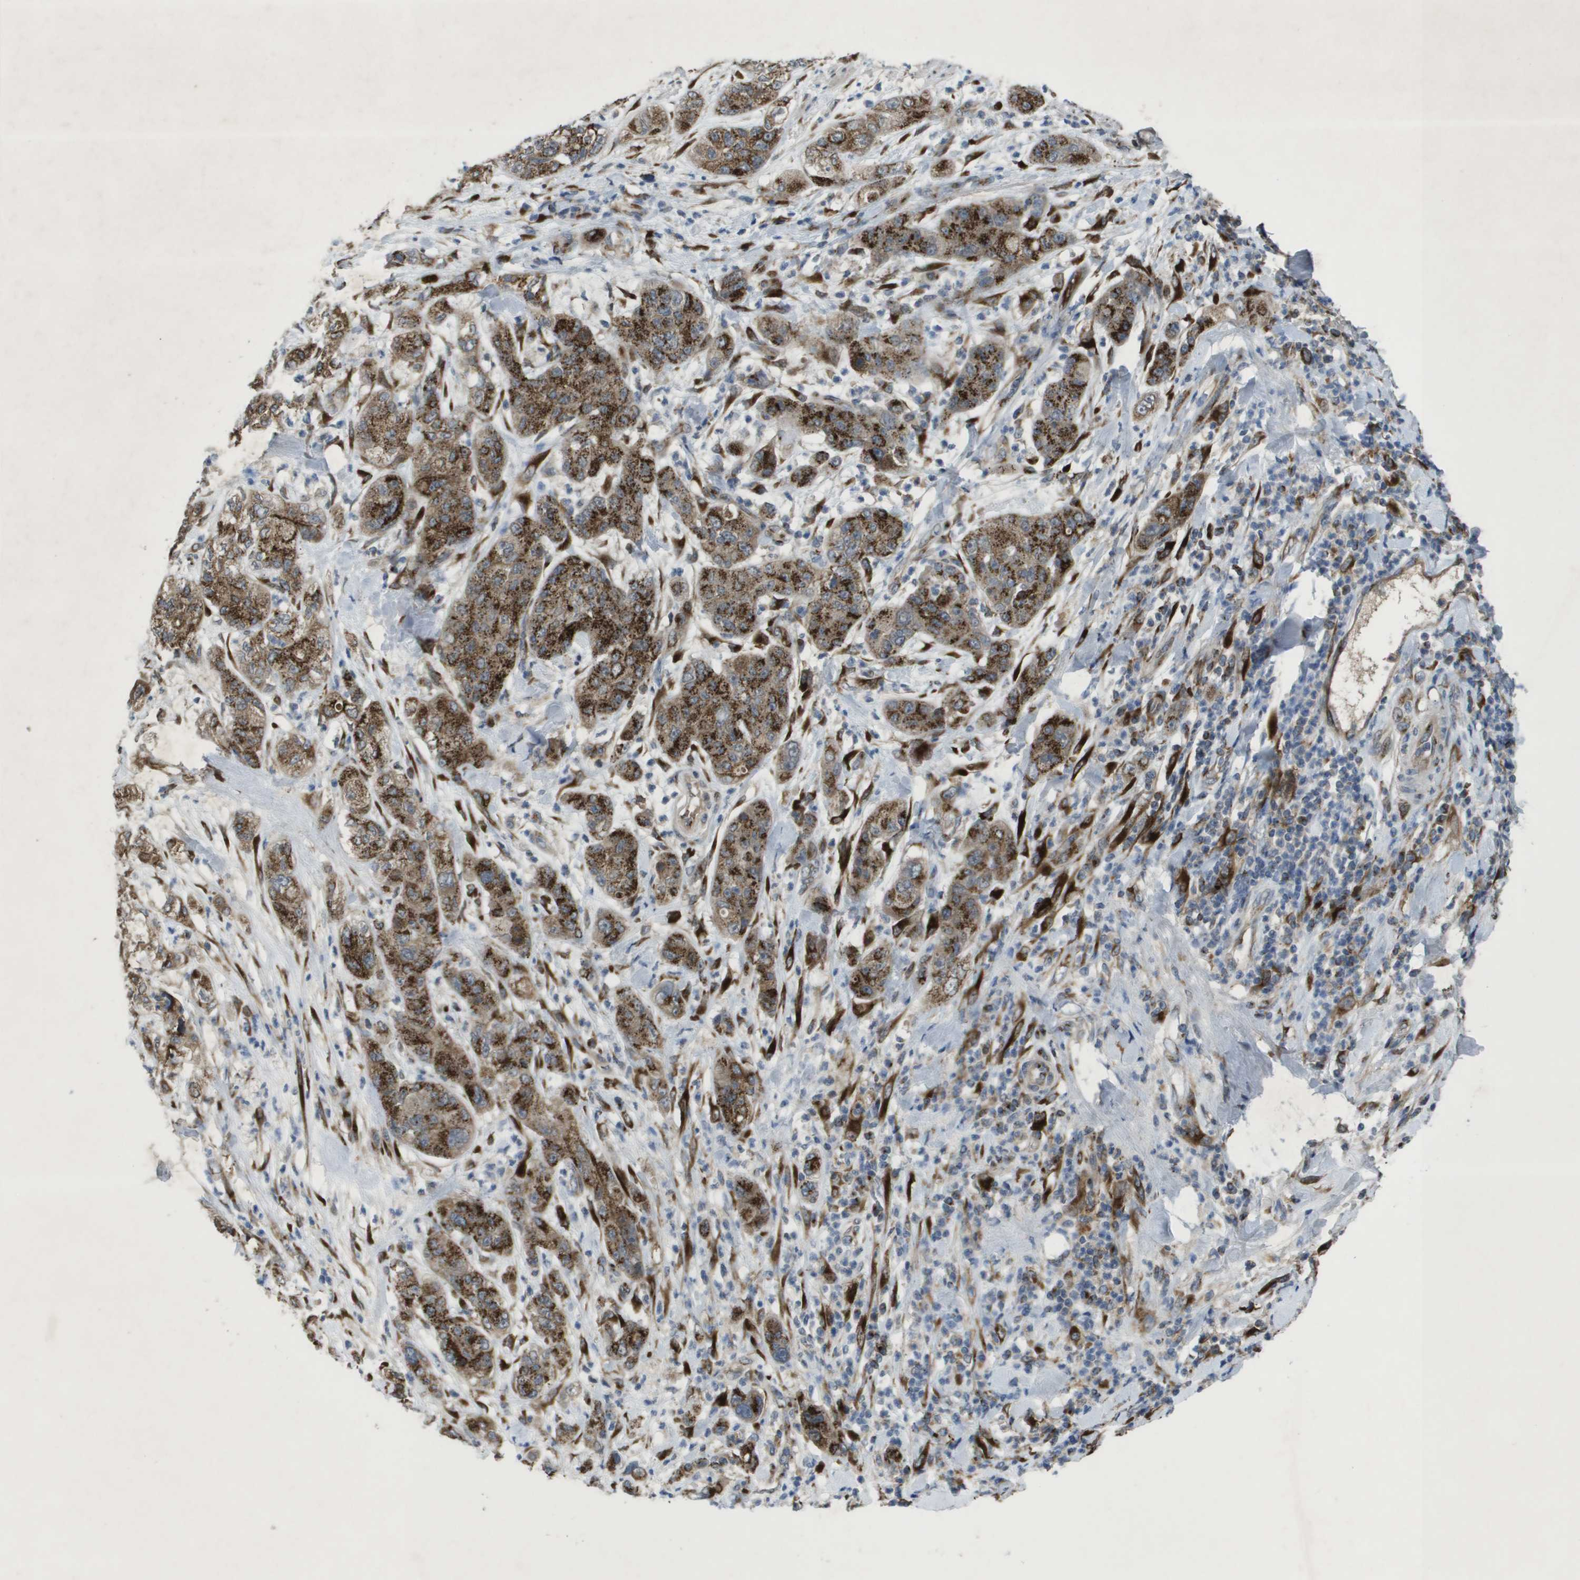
{"staining": {"intensity": "moderate", "quantity": ">75%", "location": "cytoplasmic/membranous"}, "tissue": "pancreatic cancer", "cell_type": "Tumor cells", "image_type": "cancer", "snomed": [{"axis": "morphology", "description": "Adenocarcinoma, NOS"}, {"axis": "topography", "description": "Pancreas"}], "caption": "Pancreatic cancer was stained to show a protein in brown. There is medium levels of moderate cytoplasmic/membranous positivity in about >75% of tumor cells.", "gene": "QSOX2", "patient": {"sex": "female", "age": 78}}